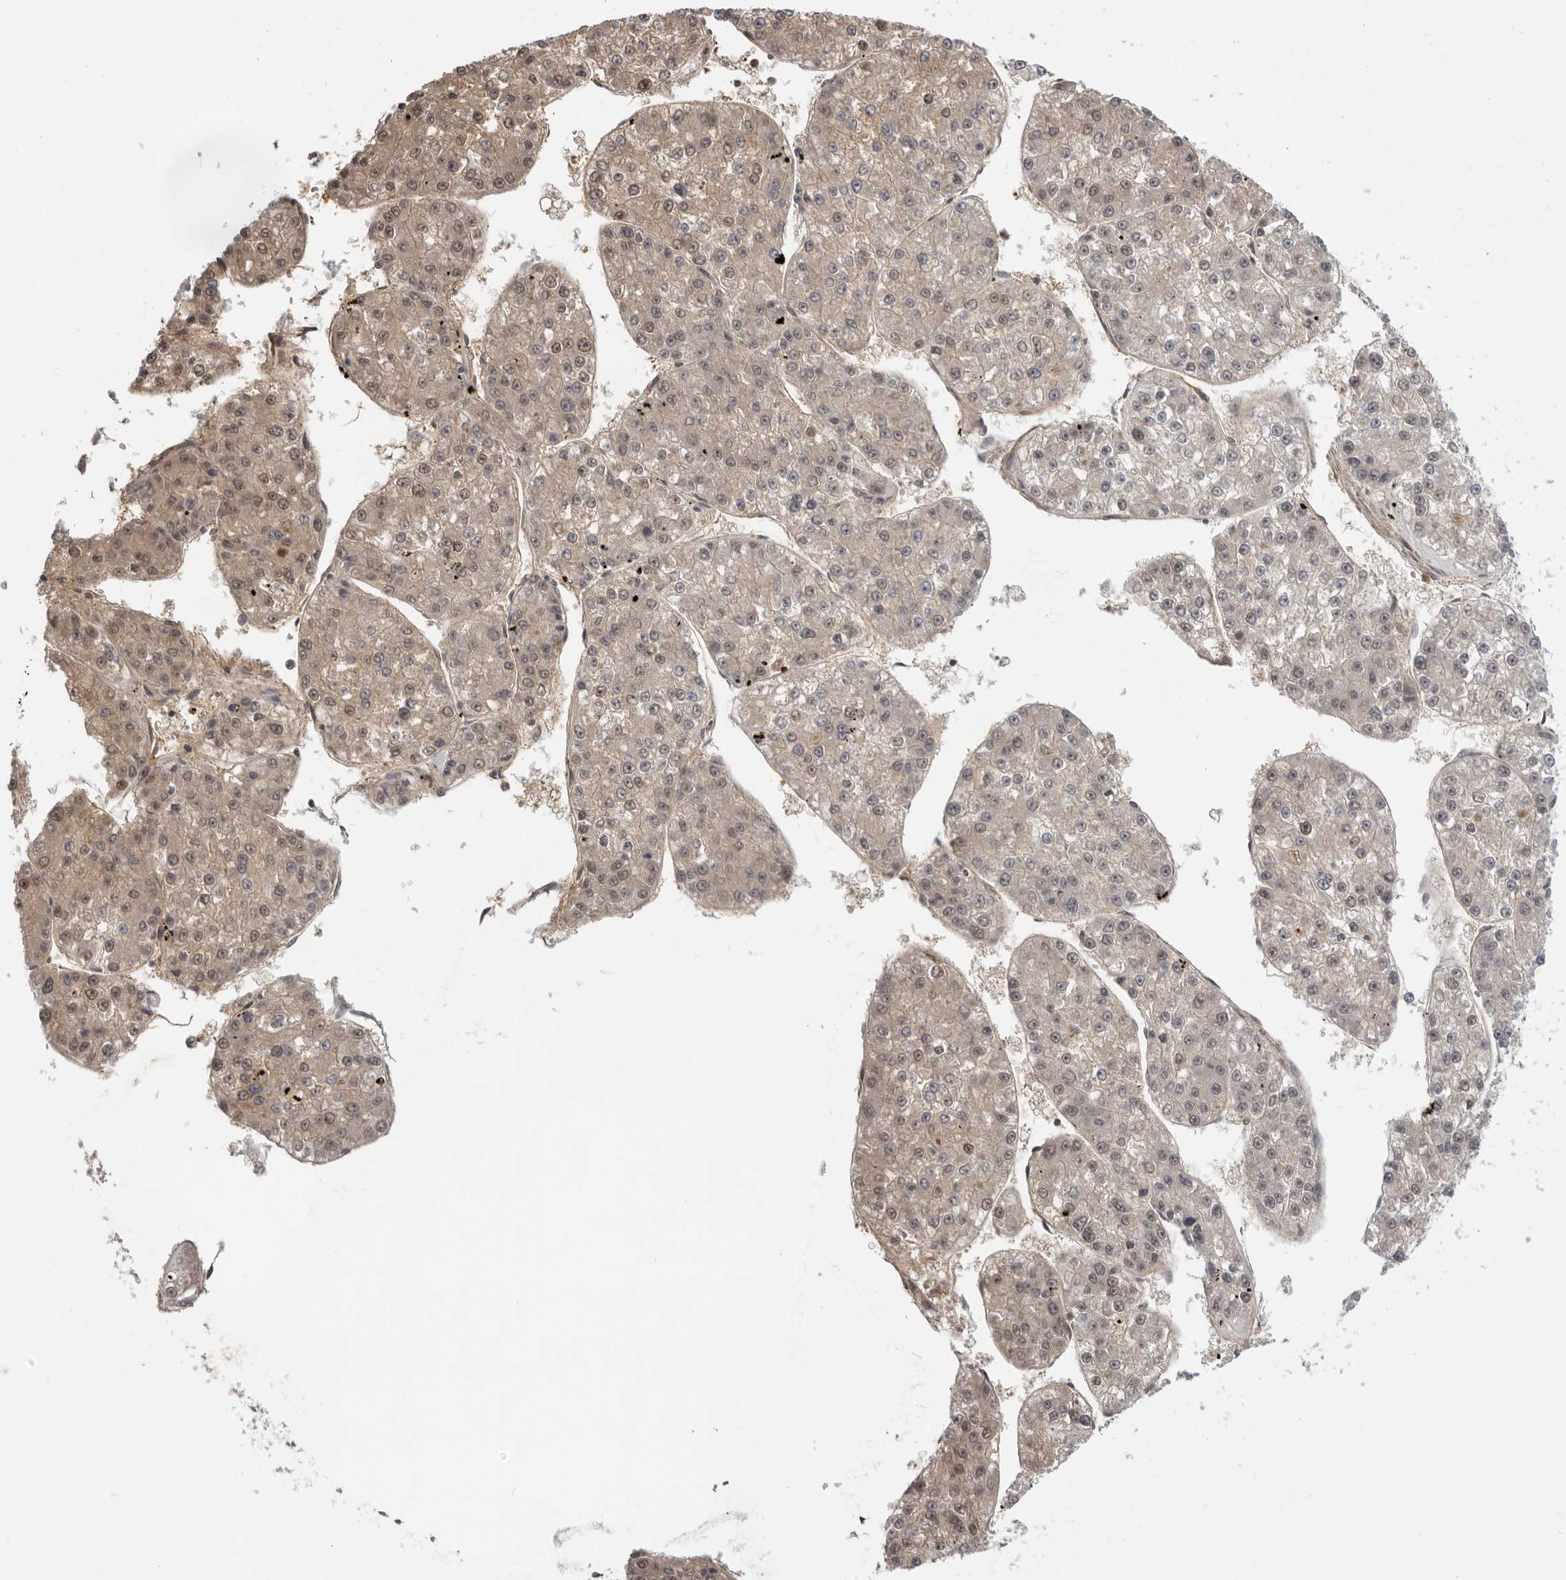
{"staining": {"intensity": "weak", "quantity": "<25%", "location": "cytoplasmic/membranous,nuclear"}, "tissue": "liver cancer", "cell_type": "Tumor cells", "image_type": "cancer", "snomed": [{"axis": "morphology", "description": "Carcinoma, Hepatocellular, NOS"}, {"axis": "topography", "description": "Liver"}], "caption": "The IHC photomicrograph has no significant positivity in tumor cells of liver cancer (hepatocellular carcinoma) tissue.", "gene": "PLEKHF2", "patient": {"sex": "female", "age": 73}}